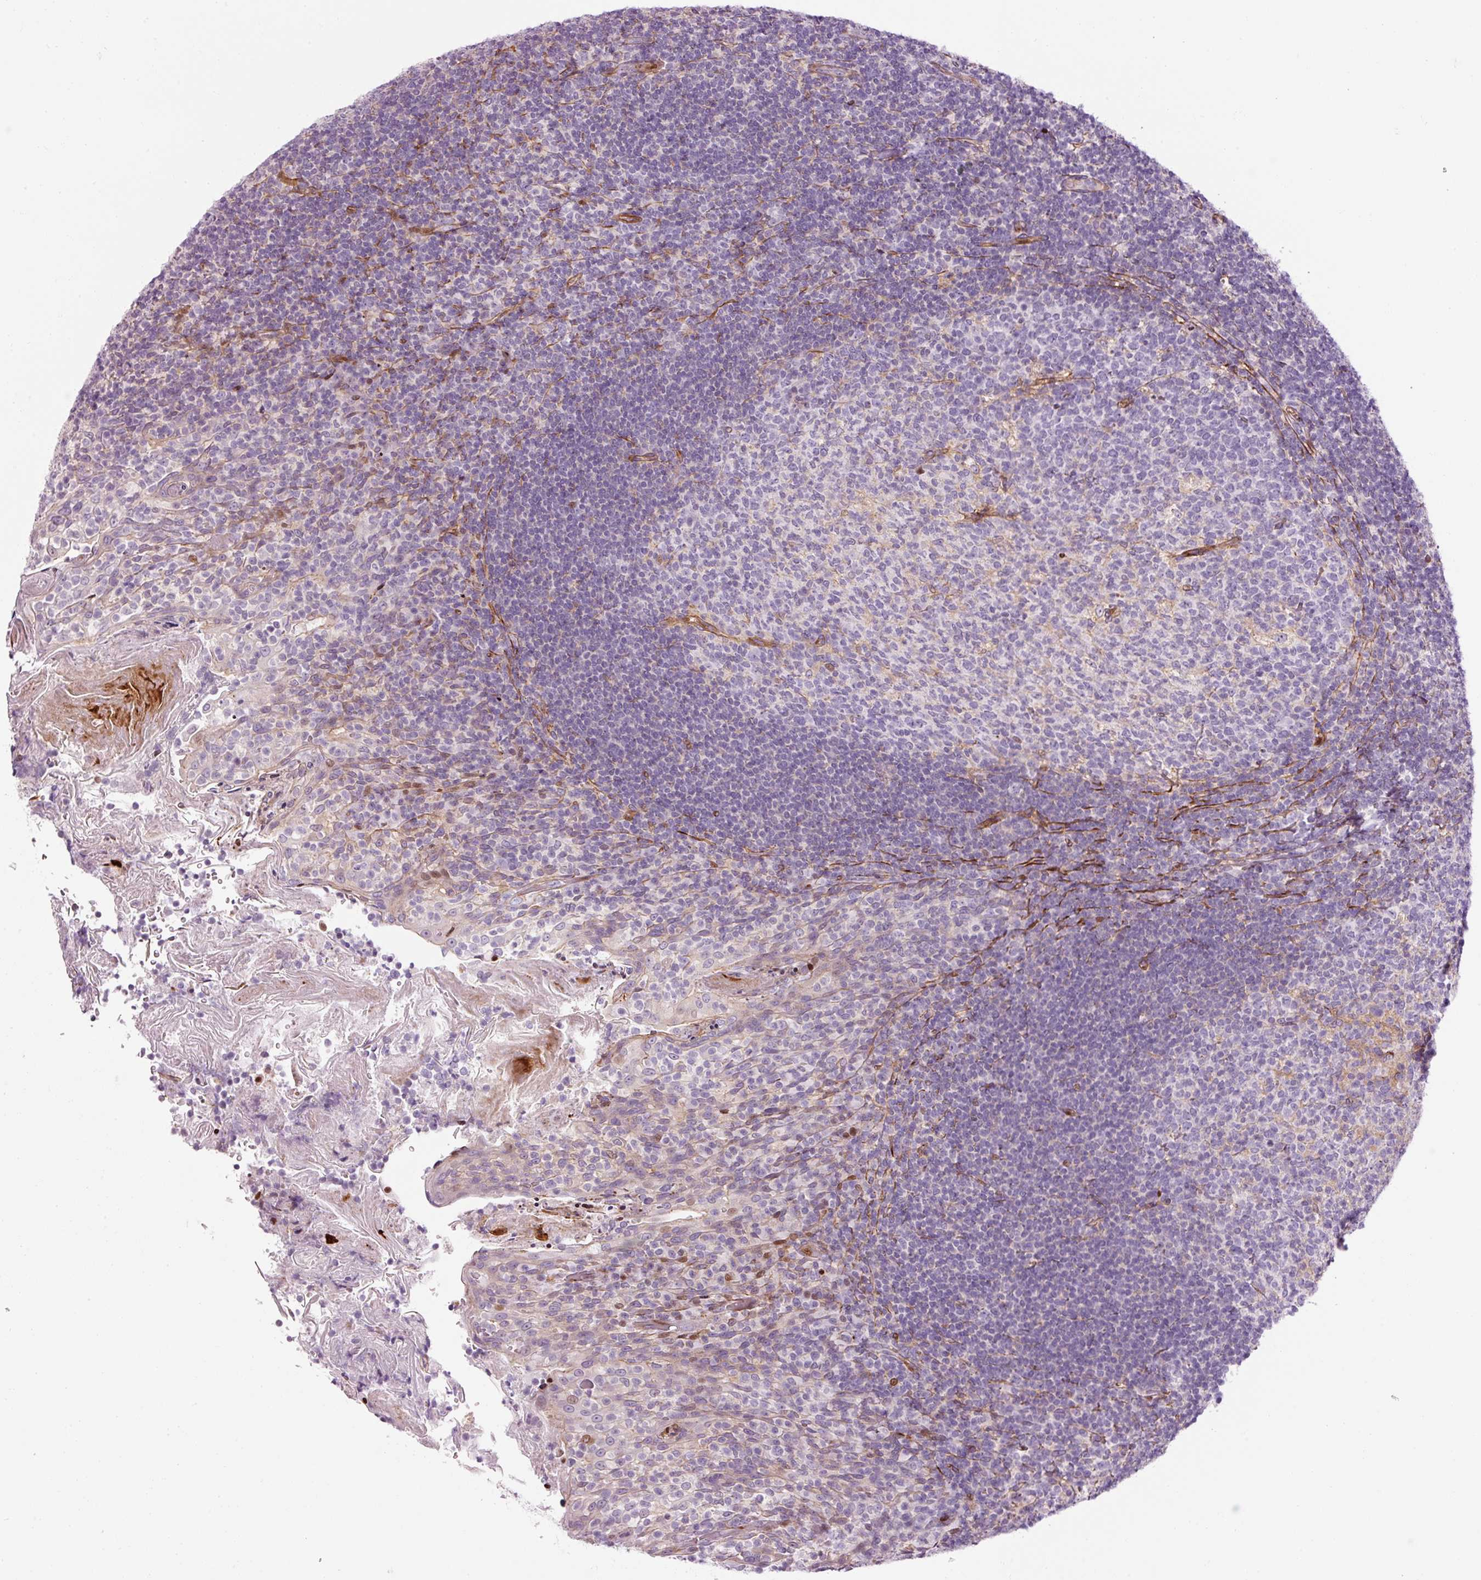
{"staining": {"intensity": "negative", "quantity": "none", "location": "none"}, "tissue": "tonsil", "cell_type": "Germinal center cells", "image_type": "normal", "snomed": [{"axis": "morphology", "description": "Normal tissue, NOS"}, {"axis": "topography", "description": "Tonsil"}], "caption": "Germinal center cells show no significant protein expression in unremarkable tonsil. Brightfield microscopy of IHC stained with DAB (brown) and hematoxylin (blue), captured at high magnification.", "gene": "ANKRD20A1", "patient": {"sex": "female", "age": 10}}